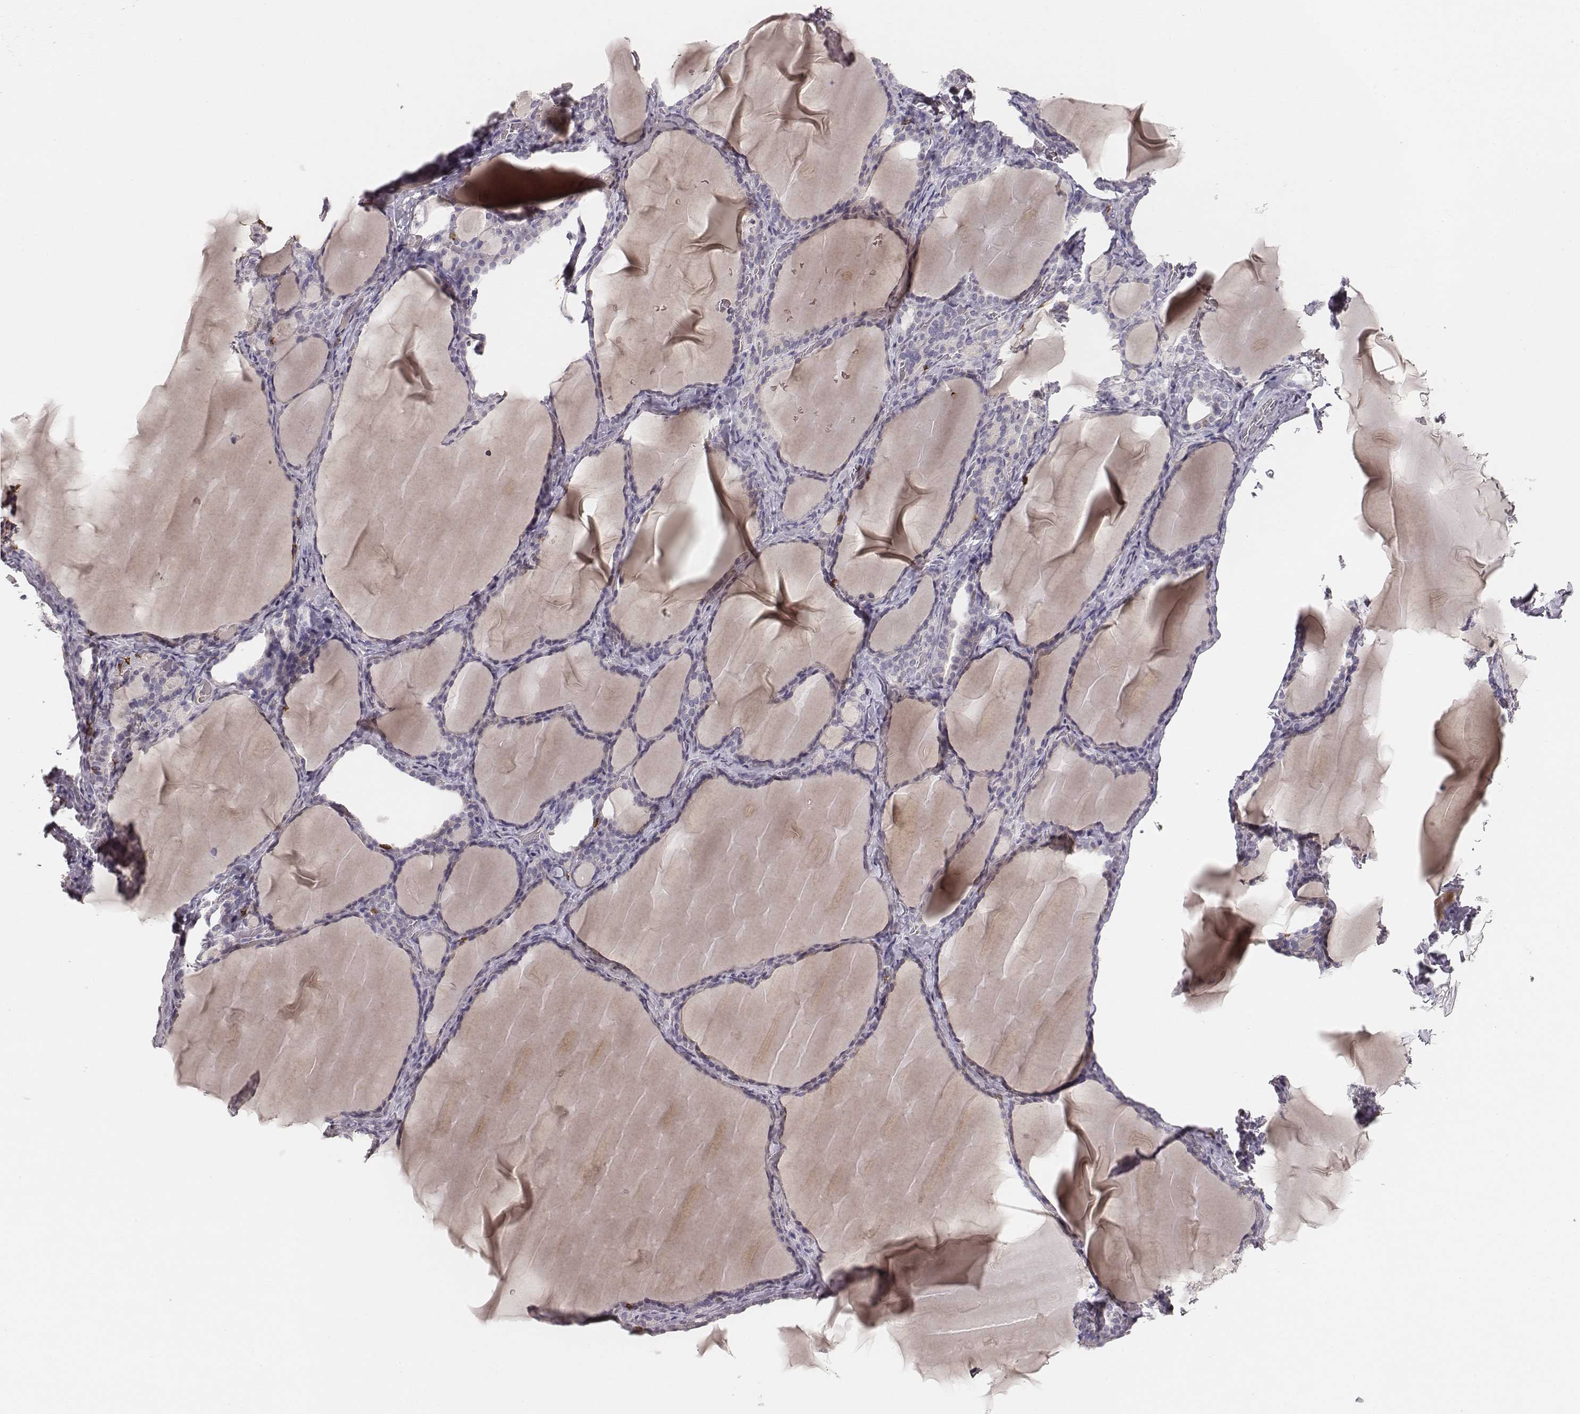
{"staining": {"intensity": "negative", "quantity": "none", "location": "none"}, "tissue": "thyroid gland", "cell_type": "Glandular cells", "image_type": "normal", "snomed": [{"axis": "morphology", "description": "Normal tissue, NOS"}, {"axis": "morphology", "description": "Hyperplasia, NOS"}, {"axis": "topography", "description": "Thyroid gland"}], "caption": "Protein analysis of normal thyroid gland displays no significant expression in glandular cells.", "gene": "CD8A", "patient": {"sex": "female", "age": 27}}